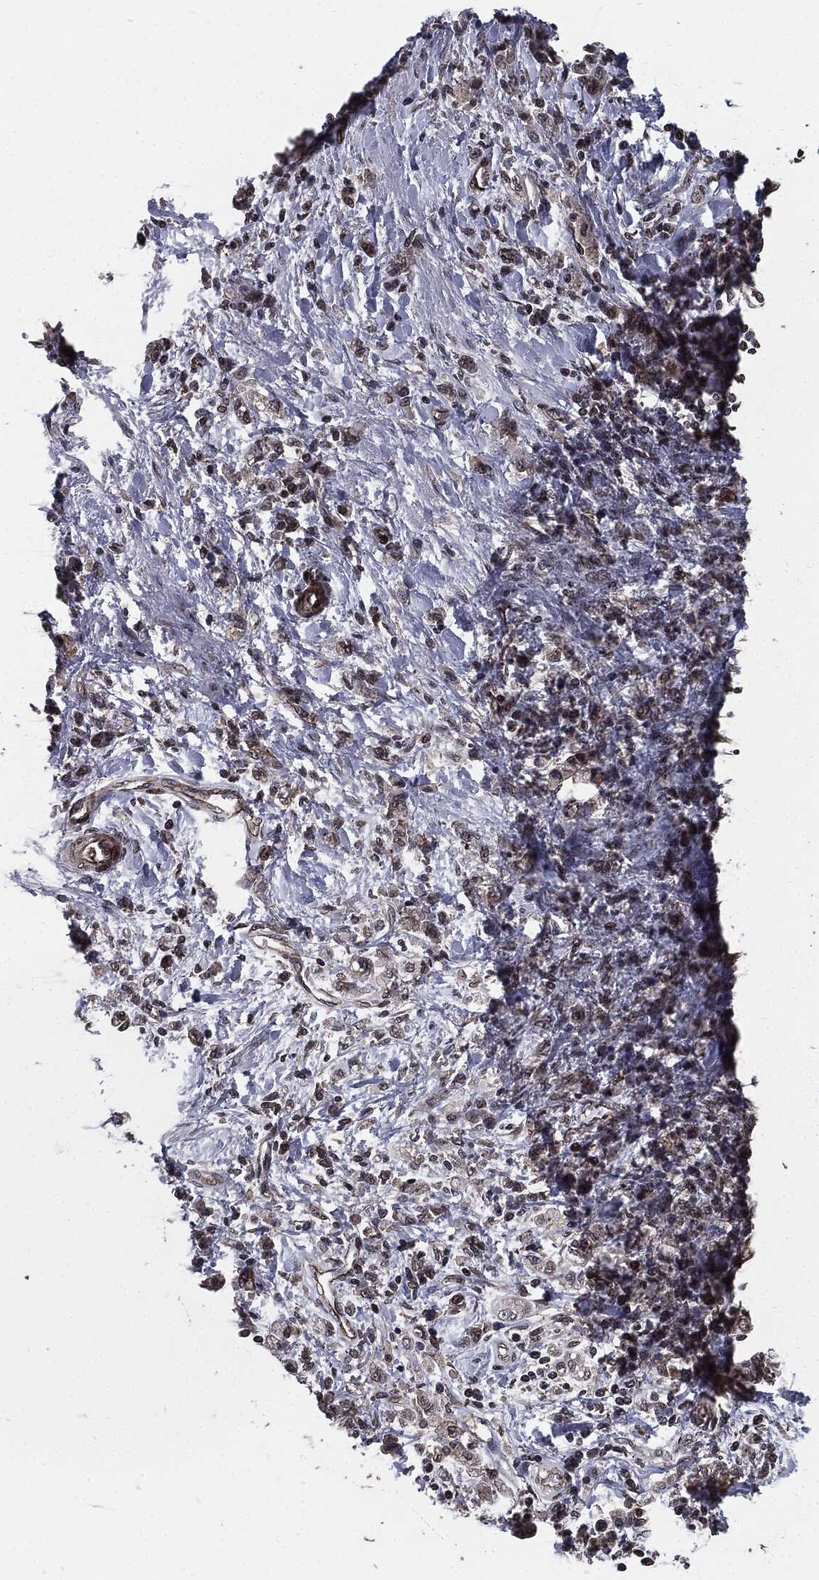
{"staining": {"intensity": "negative", "quantity": "none", "location": "none"}, "tissue": "stomach cancer", "cell_type": "Tumor cells", "image_type": "cancer", "snomed": [{"axis": "morphology", "description": "Adenocarcinoma, NOS"}, {"axis": "topography", "description": "Stomach"}], "caption": "The micrograph exhibits no significant staining in tumor cells of stomach cancer (adenocarcinoma).", "gene": "PTPA", "patient": {"sex": "male", "age": 77}}